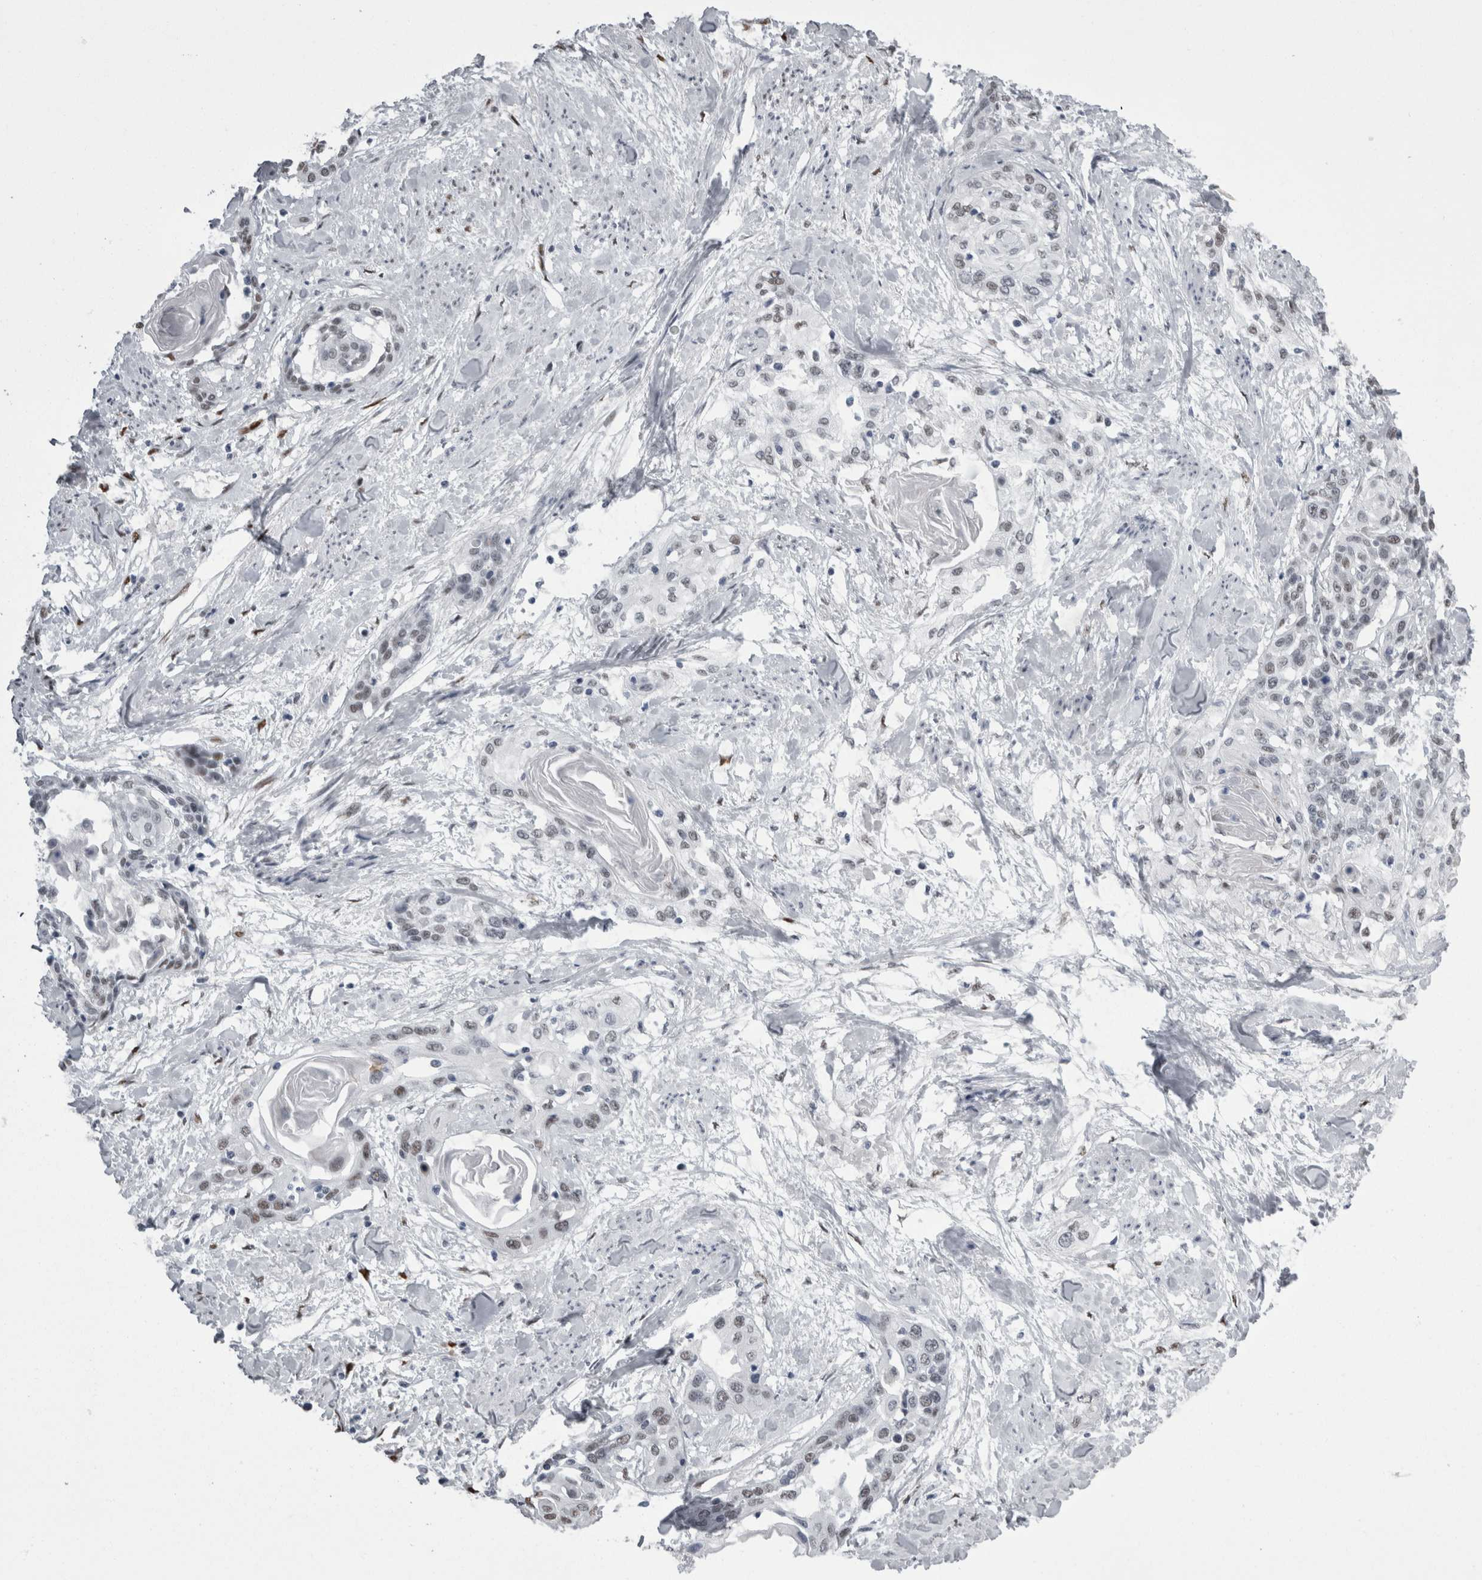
{"staining": {"intensity": "weak", "quantity": "<25%", "location": "nuclear"}, "tissue": "cervical cancer", "cell_type": "Tumor cells", "image_type": "cancer", "snomed": [{"axis": "morphology", "description": "Squamous cell carcinoma, NOS"}, {"axis": "topography", "description": "Cervix"}], "caption": "An image of human cervical cancer is negative for staining in tumor cells.", "gene": "C1orf54", "patient": {"sex": "female", "age": 57}}